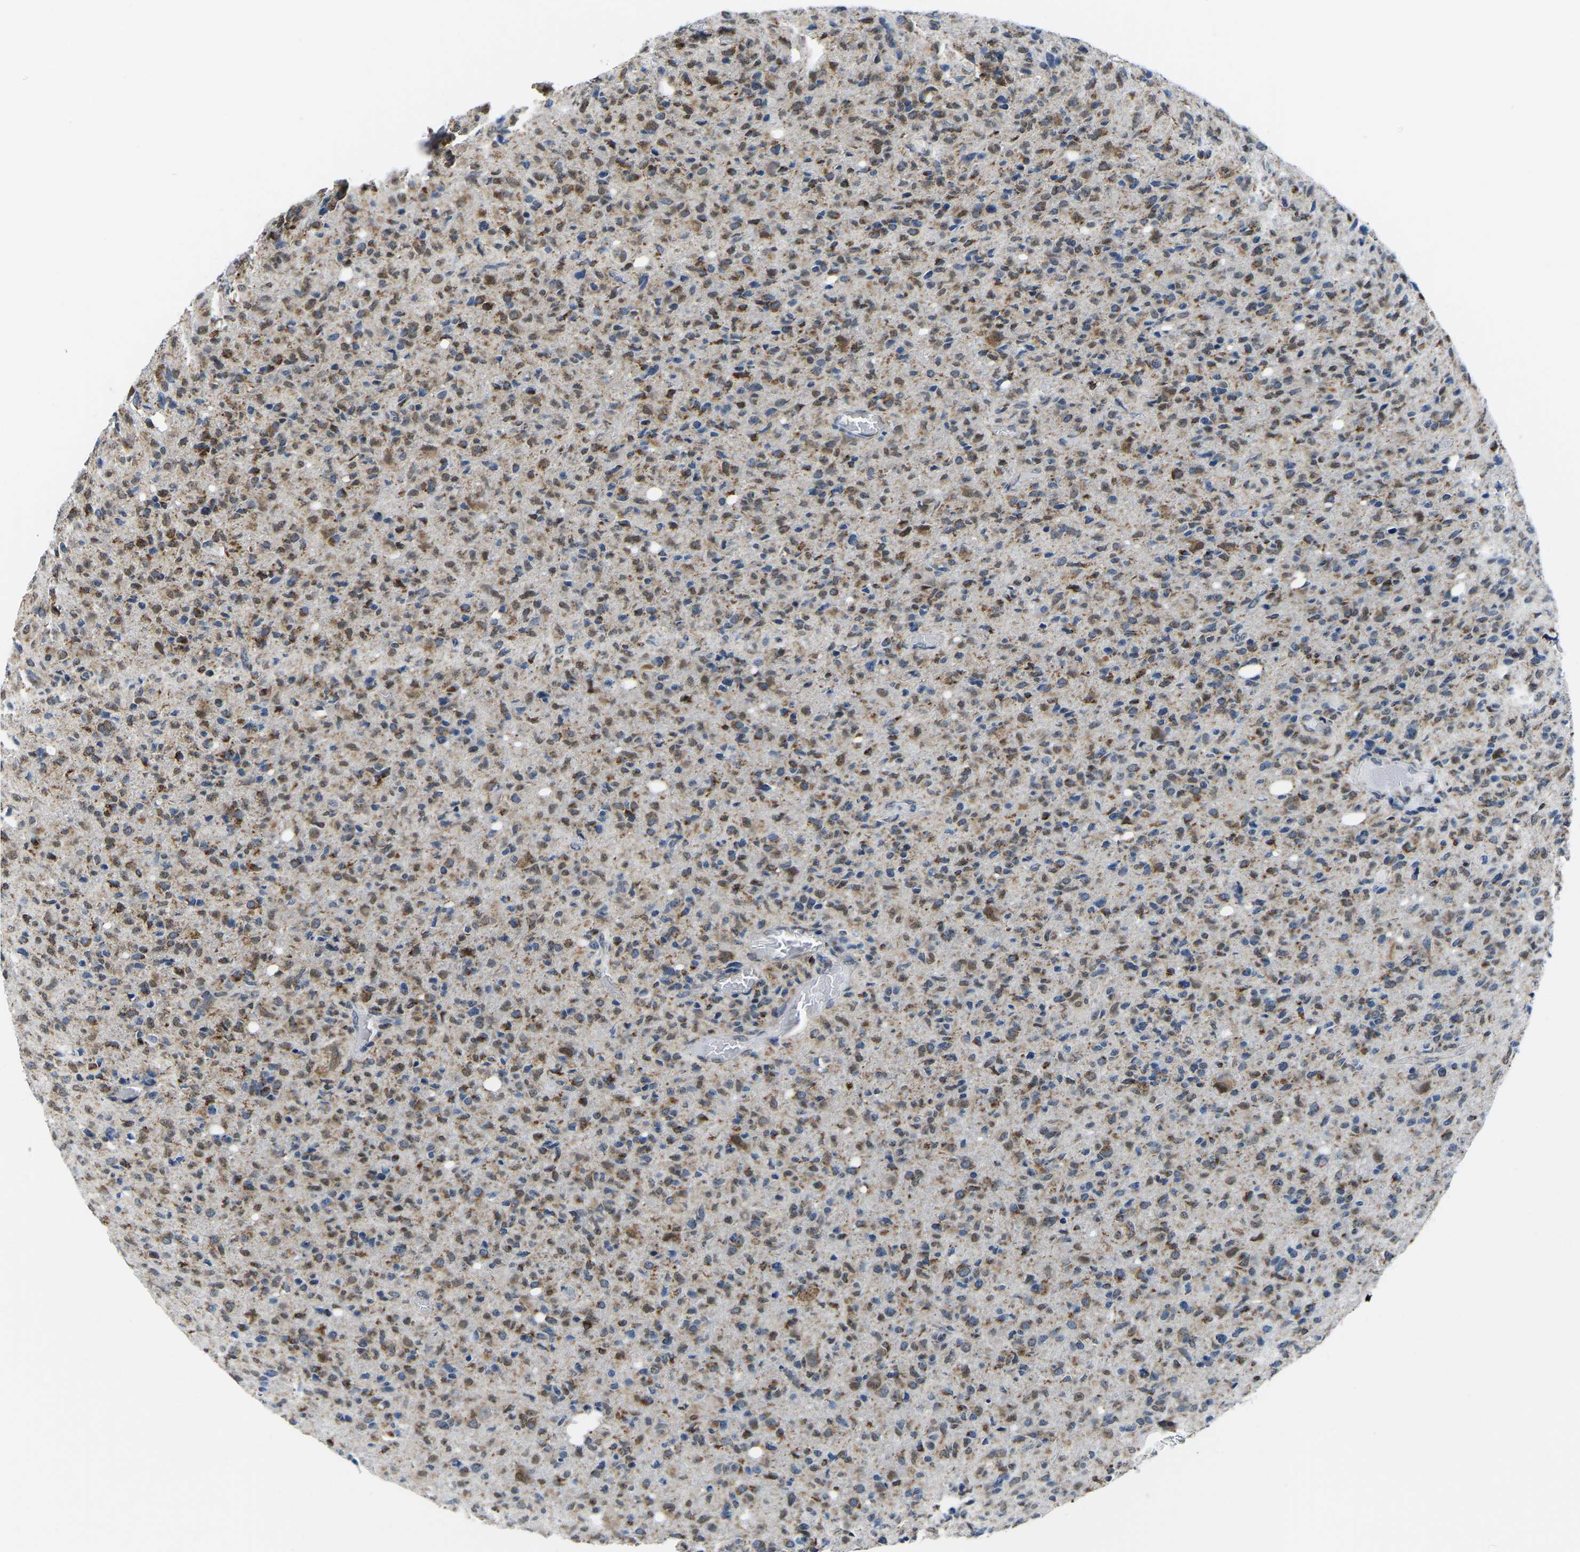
{"staining": {"intensity": "moderate", "quantity": ">75%", "location": "cytoplasmic/membranous,nuclear"}, "tissue": "glioma", "cell_type": "Tumor cells", "image_type": "cancer", "snomed": [{"axis": "morphology", "description": "Glioma, malignant, High grade"}, {"axis": "topography", "description": "Brain"}], "caption": "This is a micrograph of immunohistochemistry staining of malignant glioma (high-grade), which shows moderate staining in the cytoplasmic/membranous and nuclear of tumor cells.", "gene": "BNIP3L", "patient": {"sex": "female", "age": 57}}